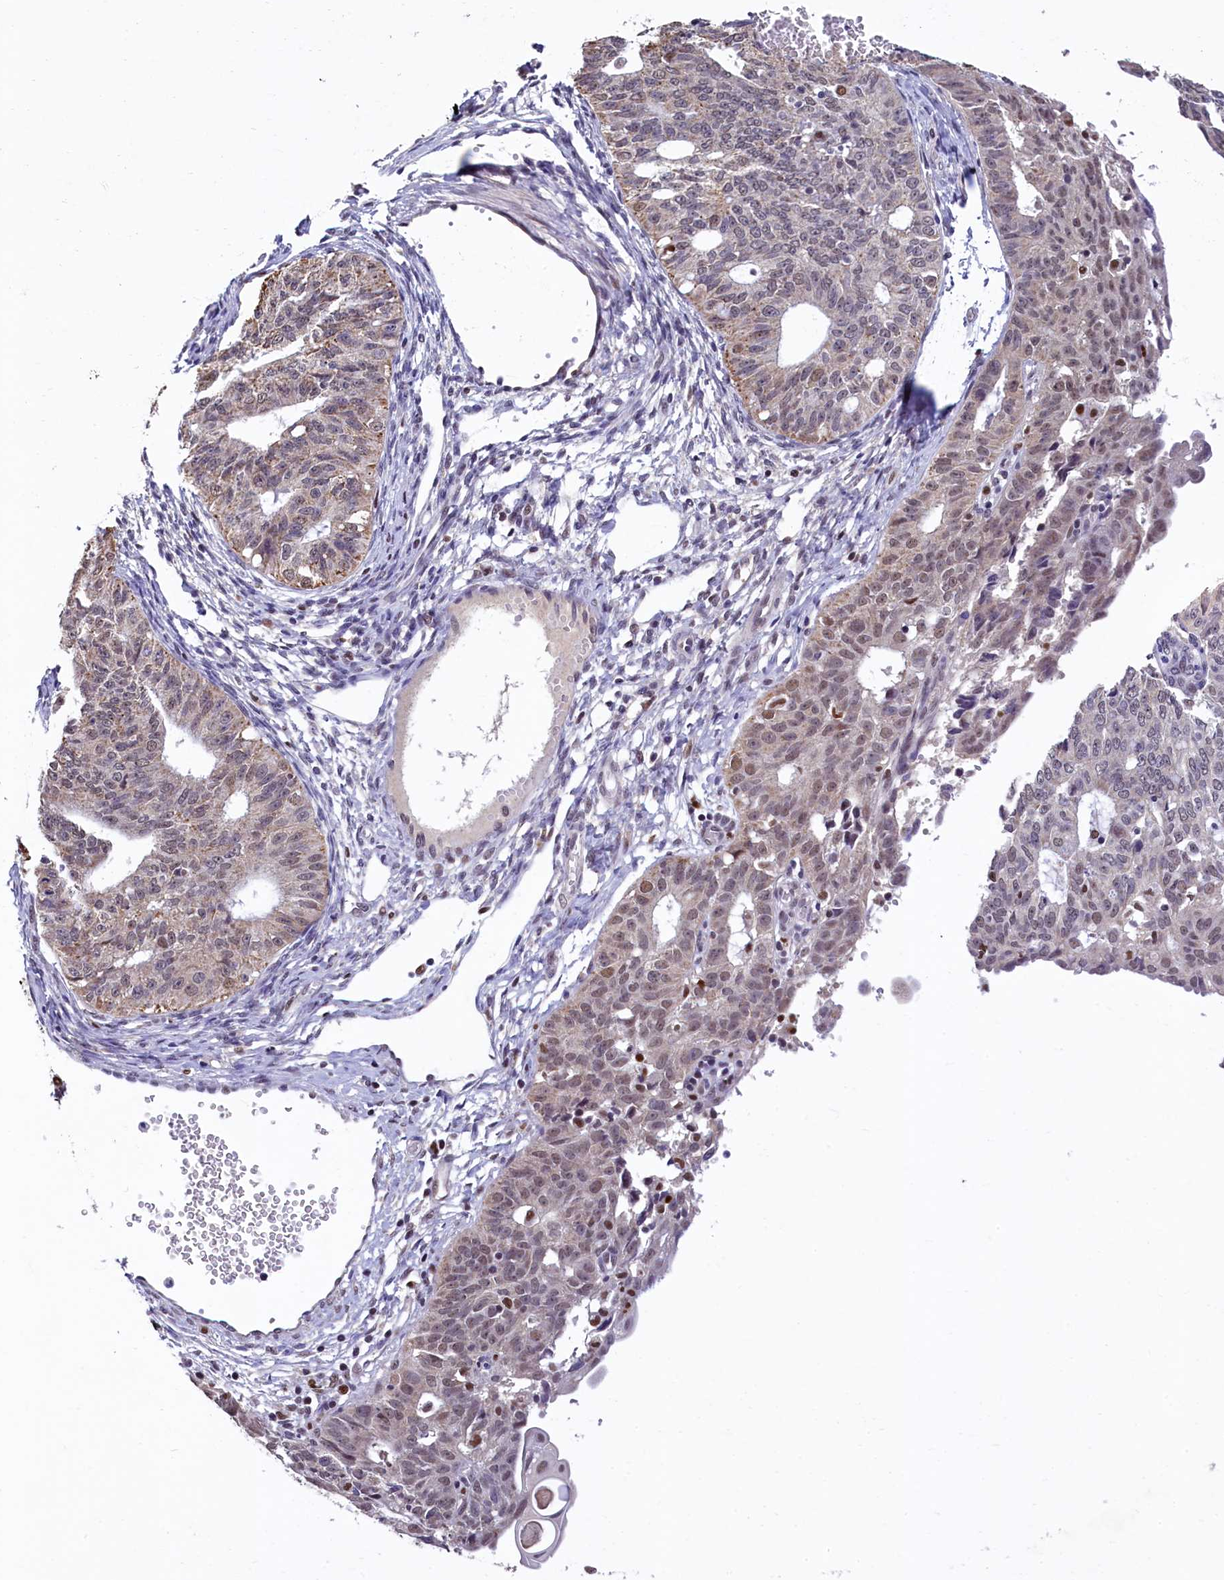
{"staining": {"intensity": "weak", "quantity": "25%-75%", "location": "nuclear"}, "tissue": "endometrial cancer", "cell_type": "Tumor cells", "image_type": "cancer", "snomed": [{"axis": "morphology", "description": "Adenocarcinoma, NOS"}, {"axis": "topography", "description": "Endometrium"}], "caption": "Protein positivity by IHC reveals weak nuclear staining in approximately 25%-75% of tumor cells in endometrial cancer.", "gene": "HECTD4", "patient": {"sex": "female", "age": 32}}